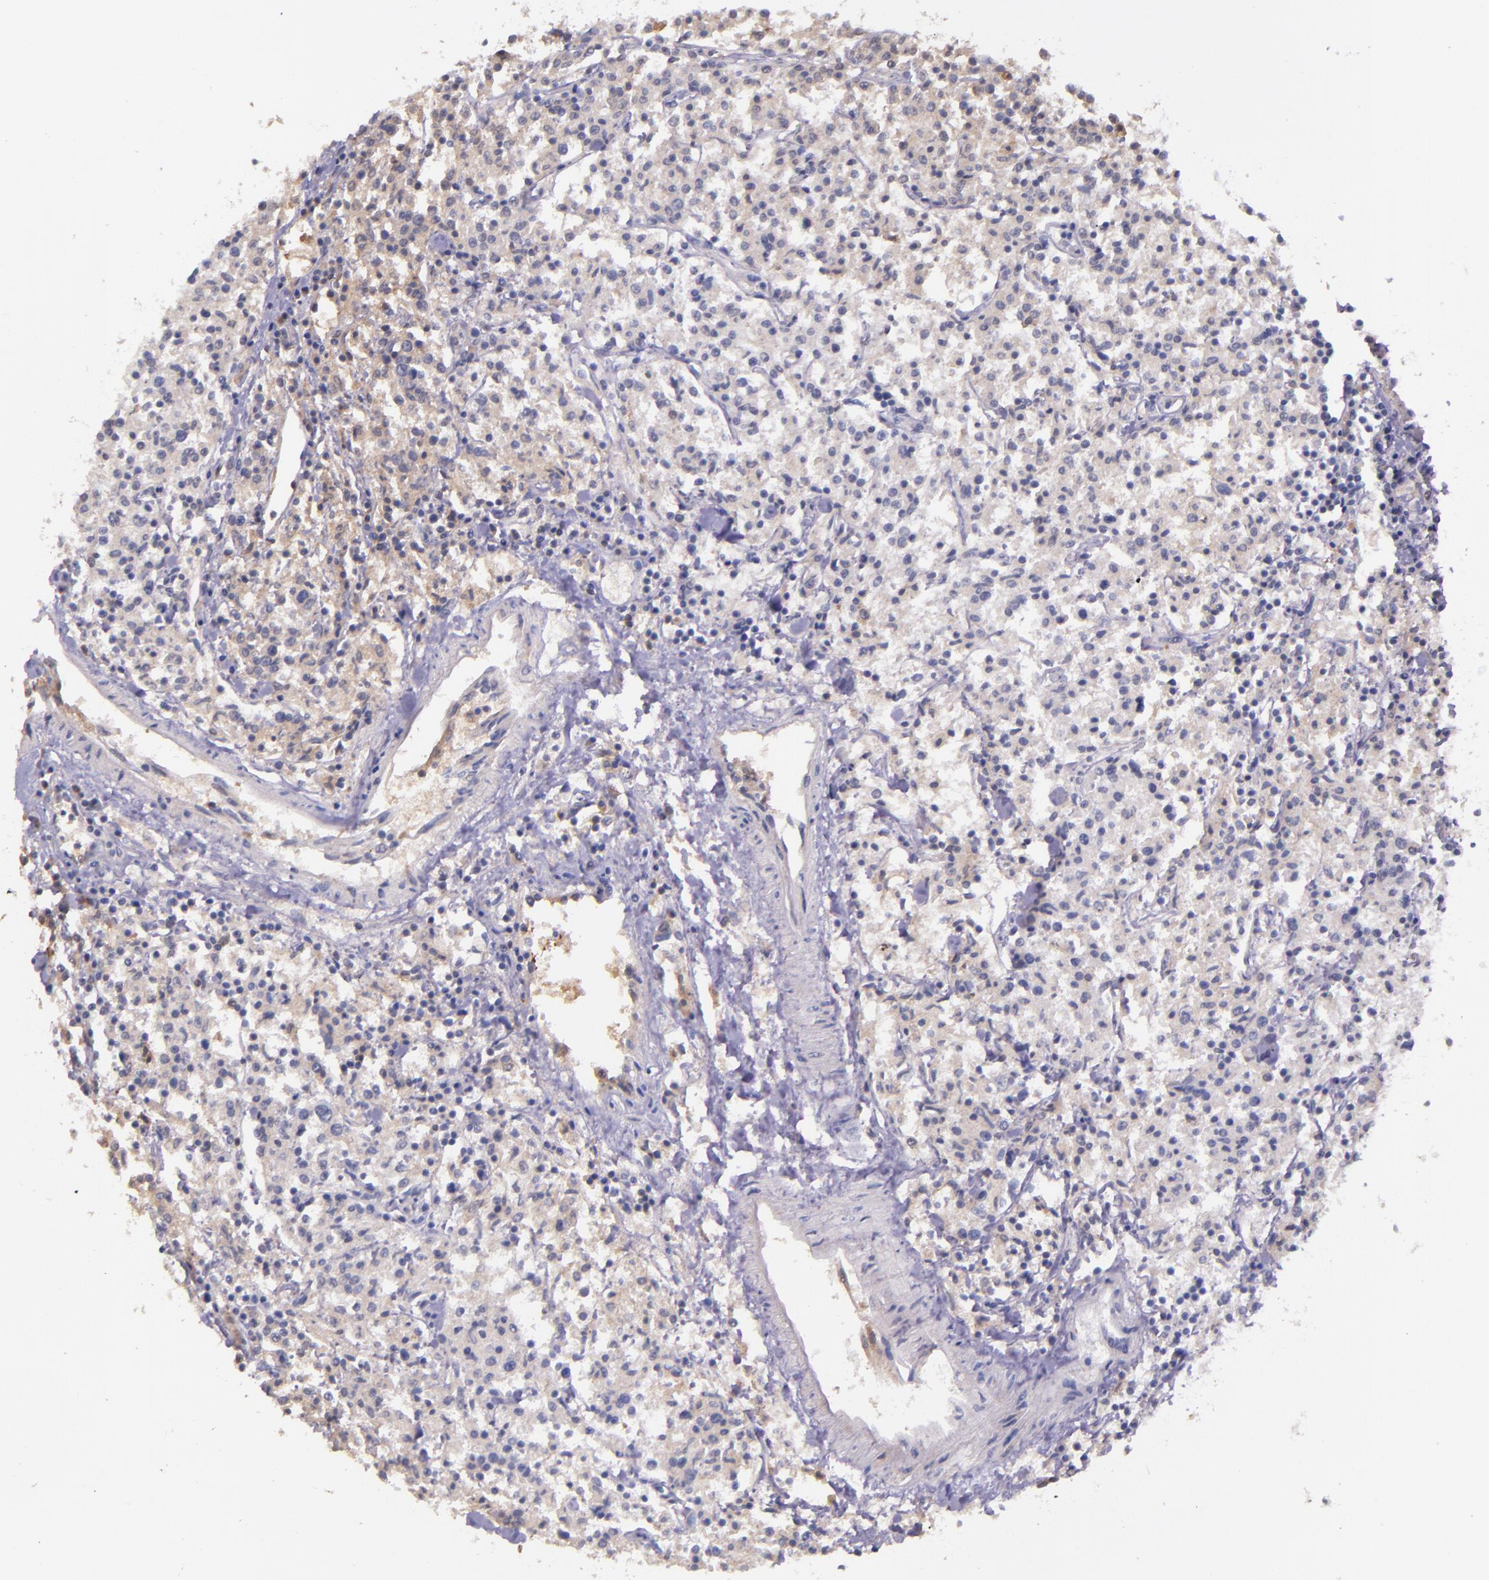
{"staining": {"intensity": "negative", "quantity": "none", "location": "none"}, "tissue": "lymphoma", "cell_type": "Tumor cells", "image_type": "cancer", "snomed": [{"axis": "morphology", "description": "Malignant lymphoma, non-Hodgkin's type, Low grade"}, {"axis": "topography", "description": "Small intestine"}], "caption": "The photomicrograph displays no staining of tumor cells in lymphoma. (DAB IHC, high magnification).", "gene": "KNG1", "patient": {"sex": "female", "age": 59}}